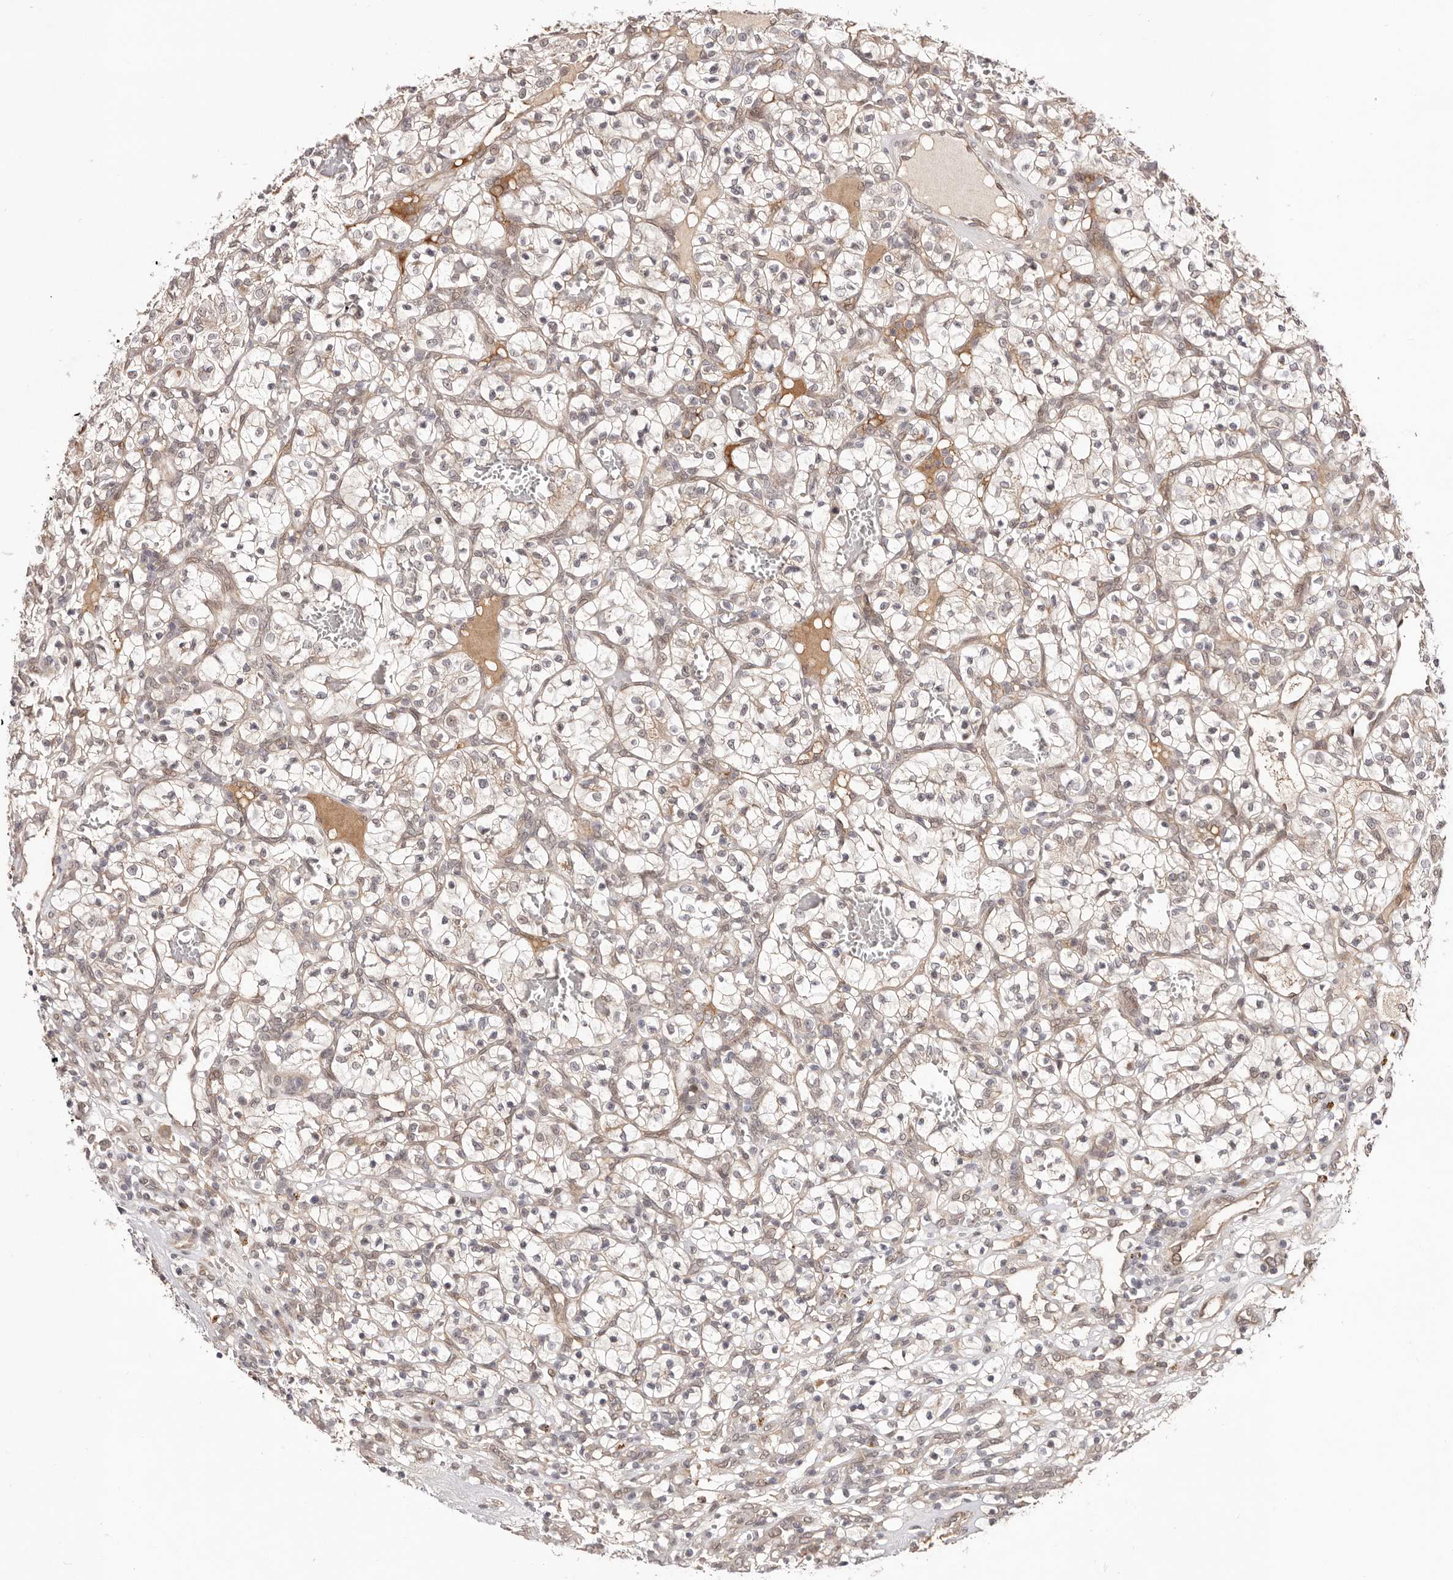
{"staining": {"intensity": "negative", "quantity": "none", "location": "none"}, "tissue": "renal cancer", "cell_type": "Tumor cells", "image_type": "cancer", "snomed": [{"axis": "morphology", "description": "Adenocarcinoma, NOS"}, {"axis": "topography", "description": "Kidney"}], "caption": "A photomicrograph of human renal cancer is negative for staining in tumor cells.", "gene": "EGR3", "patient": {"sex": "female", "age": 57}}